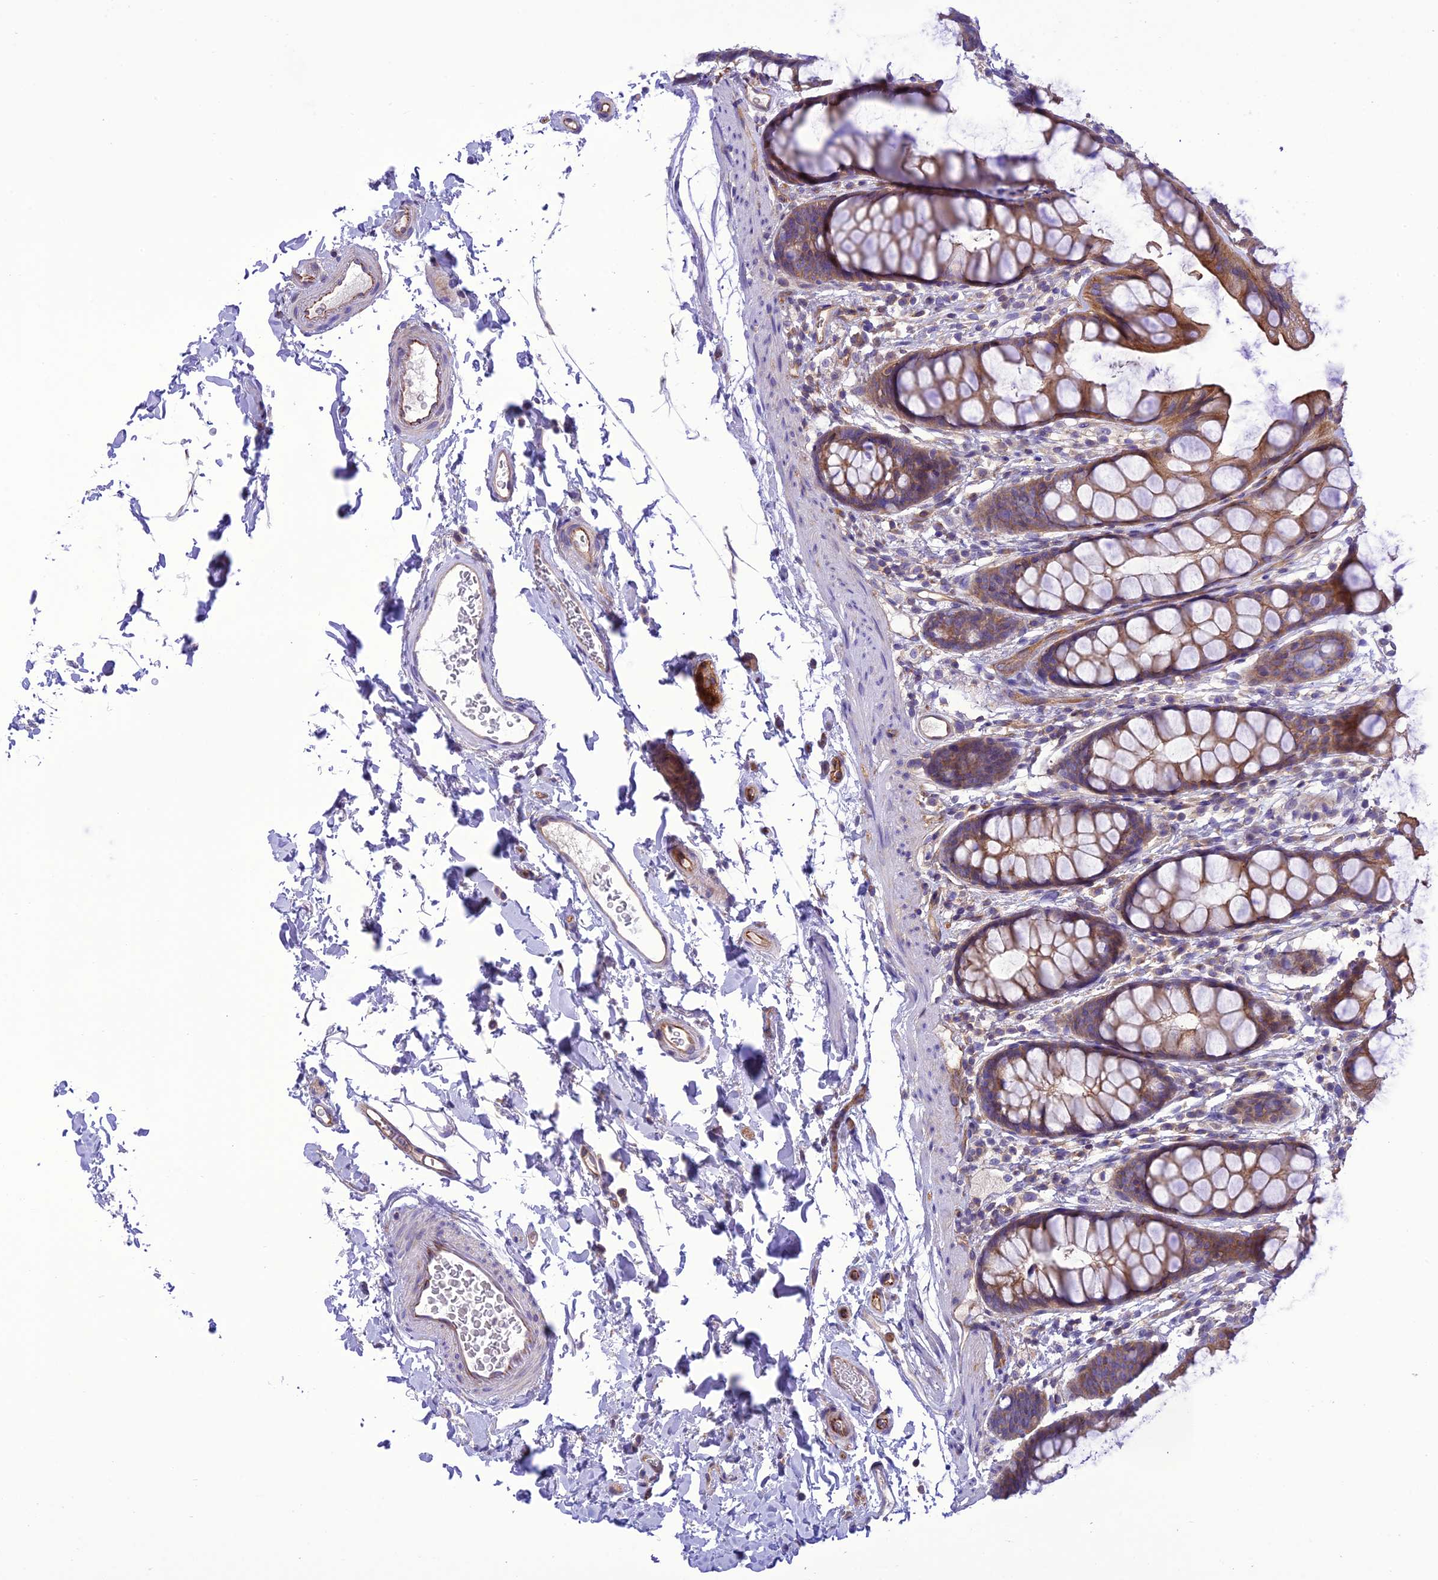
{"staining": {"intensity": "moderate", "quantity": ">75%", "location": "cytoplasmic/membranous"}, "tissue": "rectum", "cell_type": "Glandular cells", "image_type": "normal", "snomed": [{"axis": "morphology", "description": "Normal tissue, NOS"}, {"axis": "topography", "description": "Rectum"}], "caption": "Rectum stained with DAB IHC shows medium levels of moderate cytoplasmic/membranous expression in about >75% of glandular cells. Using DAB (3,3'-diaminobenzidine) (brown) and hematoxylin (blue) stains, captured at high magnification using brightfield microscopy.", "gene": "PPFIA3", "patient": {"sex": "female", "age": 65}}